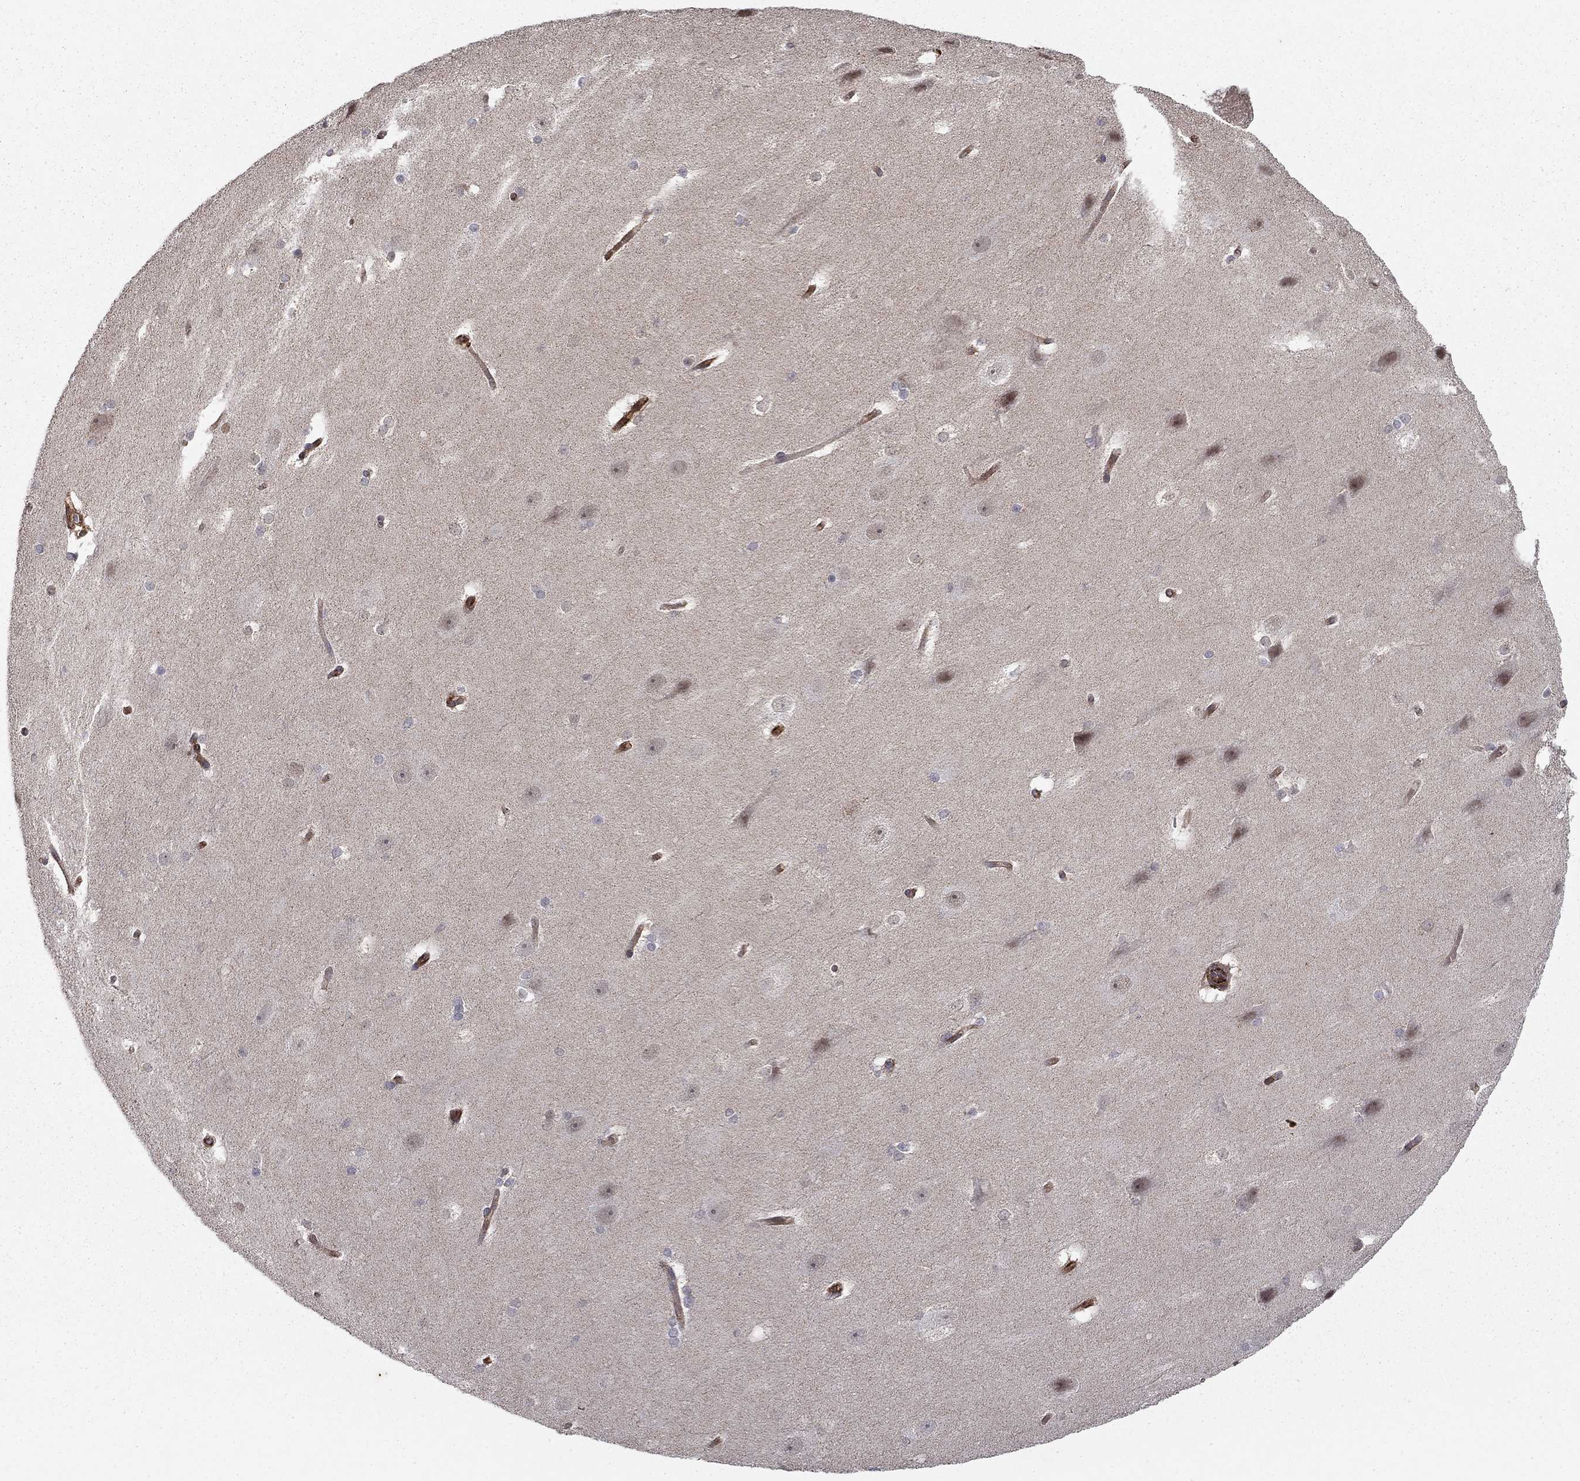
{"staining": {"intensity": "negative", "quantity": "none", "location": "none"}, "tissue": "hippocampus", "cell_type": "Glial cells", "image_type": "normal", "snomed": [{"axis": "morphology", "description": "Normal tissue, NOS"}, {"axis": "topography", "description": "Cerebral cortex"}, {"axis": "topography", "description": "Hippocampus"}], "caption": "Glial cells are negative for brown protein staining in unremarkable hippocampus.", "gene": "ADM", "patient": {"sex": "female", "age": 19}}